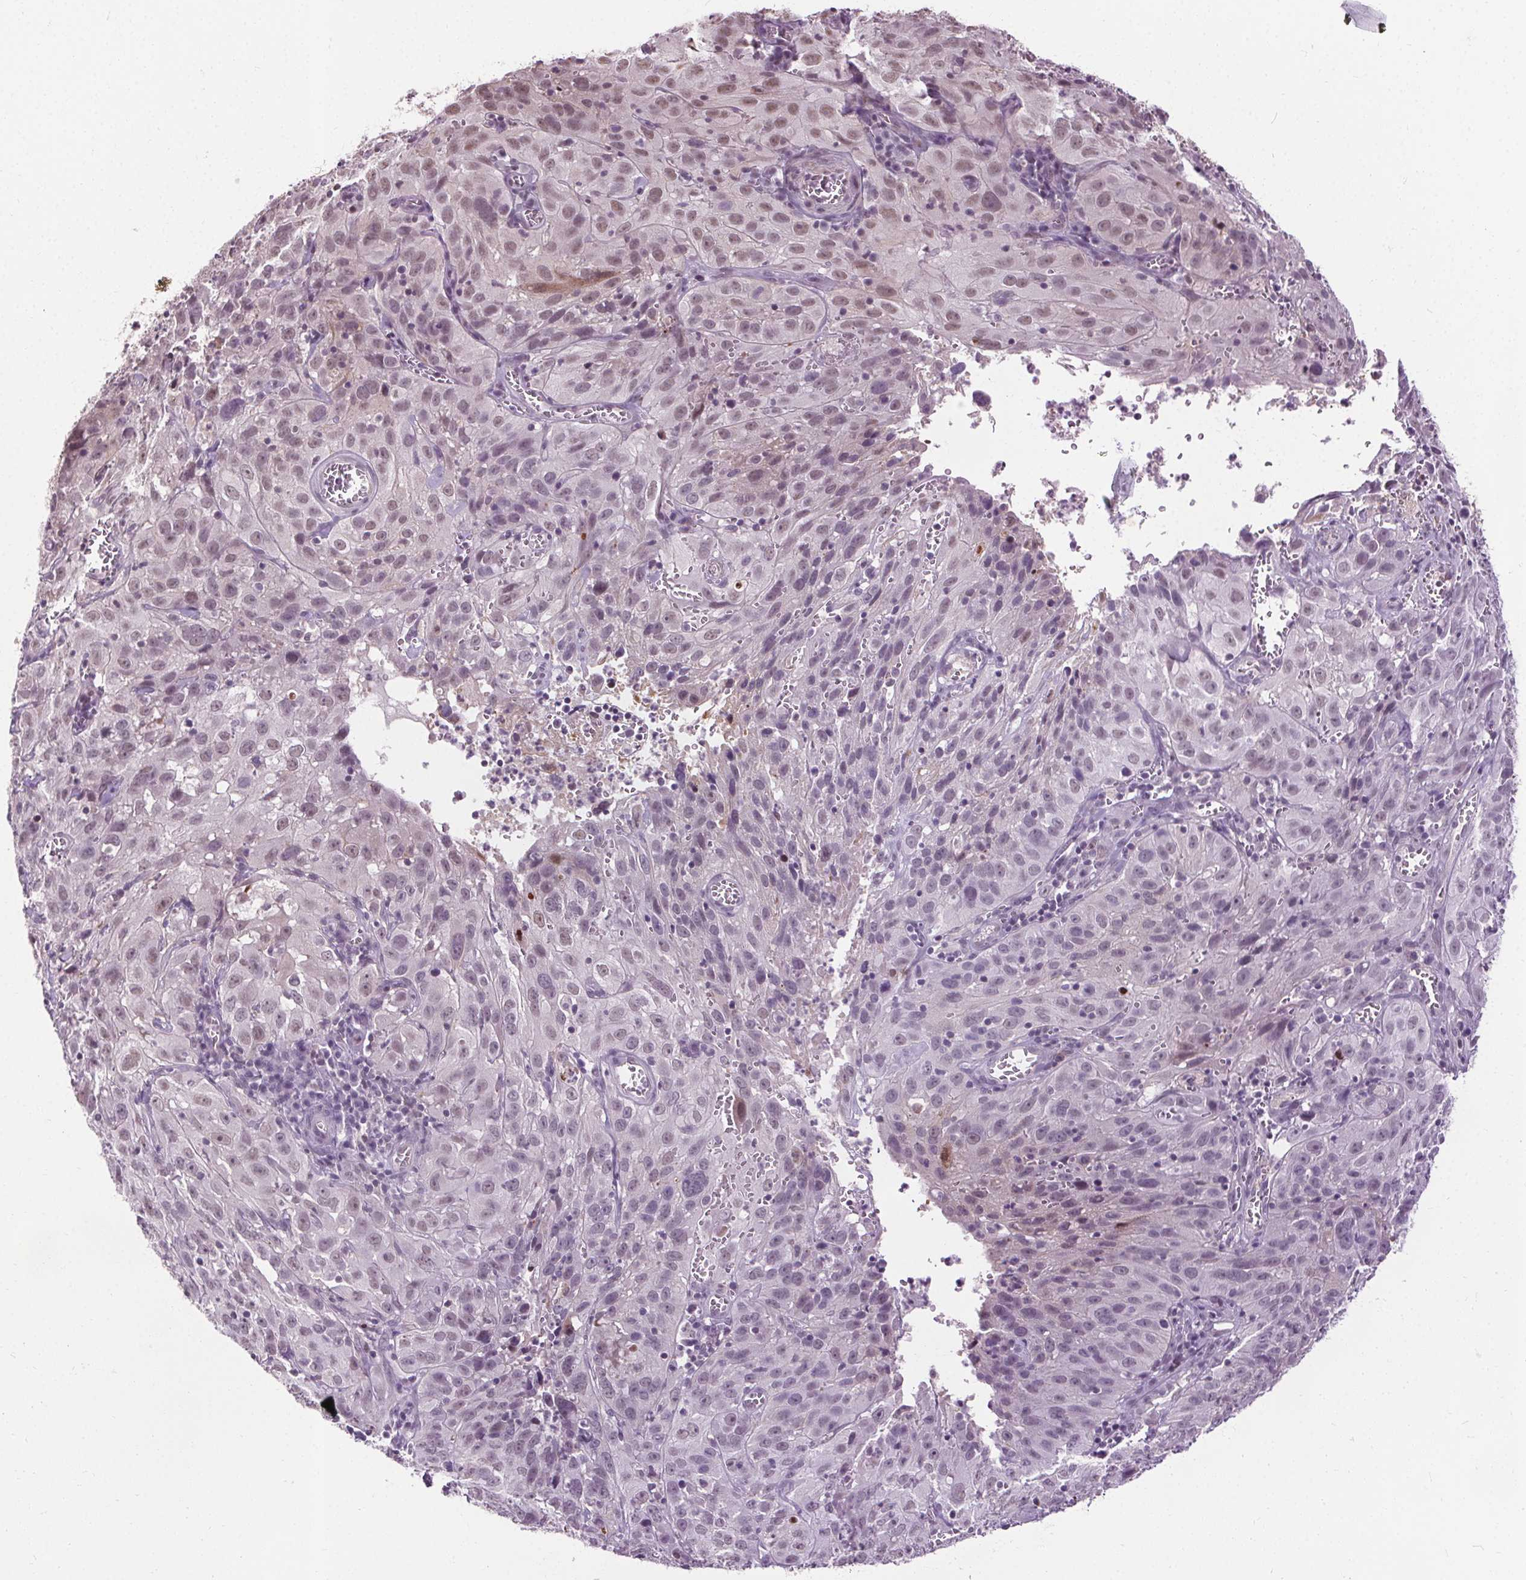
{"staining": {"intensity": "weak", "quantity": "<25%", "location": "nuclear"}, "tissue": "cervical cancer", "cell_type": "Tumor cells", "image_type": "cancer", "snomed": [{"axis": "morphology", "description": "Squamous cell carcinoma, NOS"}, {"axis": "topography", "description": "Cervix"}], "caption": "Cervical cancer (squamous cell carcinoma) stained for a protein using immunohistochemistry displays no staining tumor cells.", "gene": "CEBPA", "patient": {"sex": "female", "age": 32}}